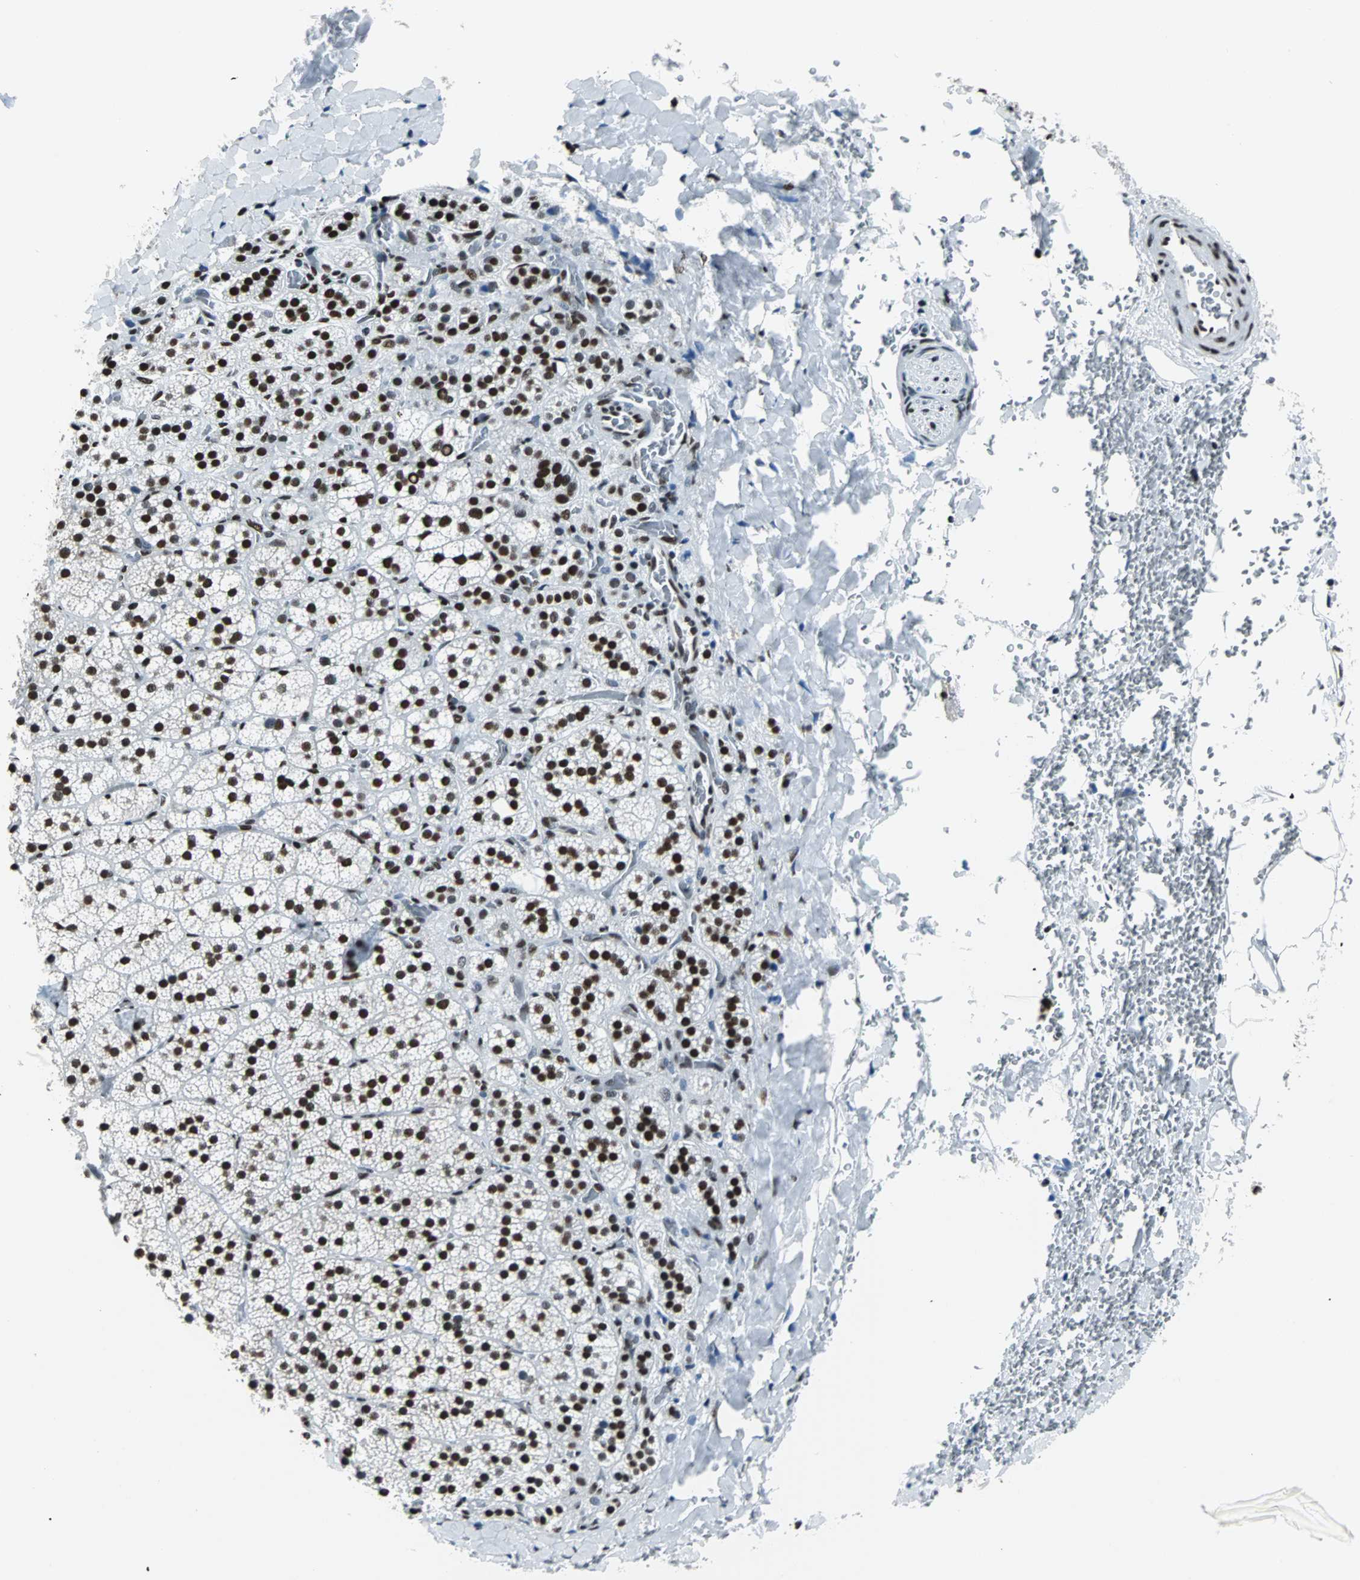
{"staining": {"intensity": "strong", "quantity": ">75%", "location": "nuclear"}, "tissue": "adrenal gland", "cell_type": "Glandular cells", "image_type": "normal", "snomed": [{"axis": "morphology", "description": "Normal tissue, NOS"}, {"axis": "topography", "description": "Adrenal gland"}], "caption": "Human adrenal gland stained for a protein (brown) exhibits strong nuclear positive positivity in approximately >75% of glandular cells.", "gene": "FUBP1", "patient": {"sex": "female", "age": 44}}